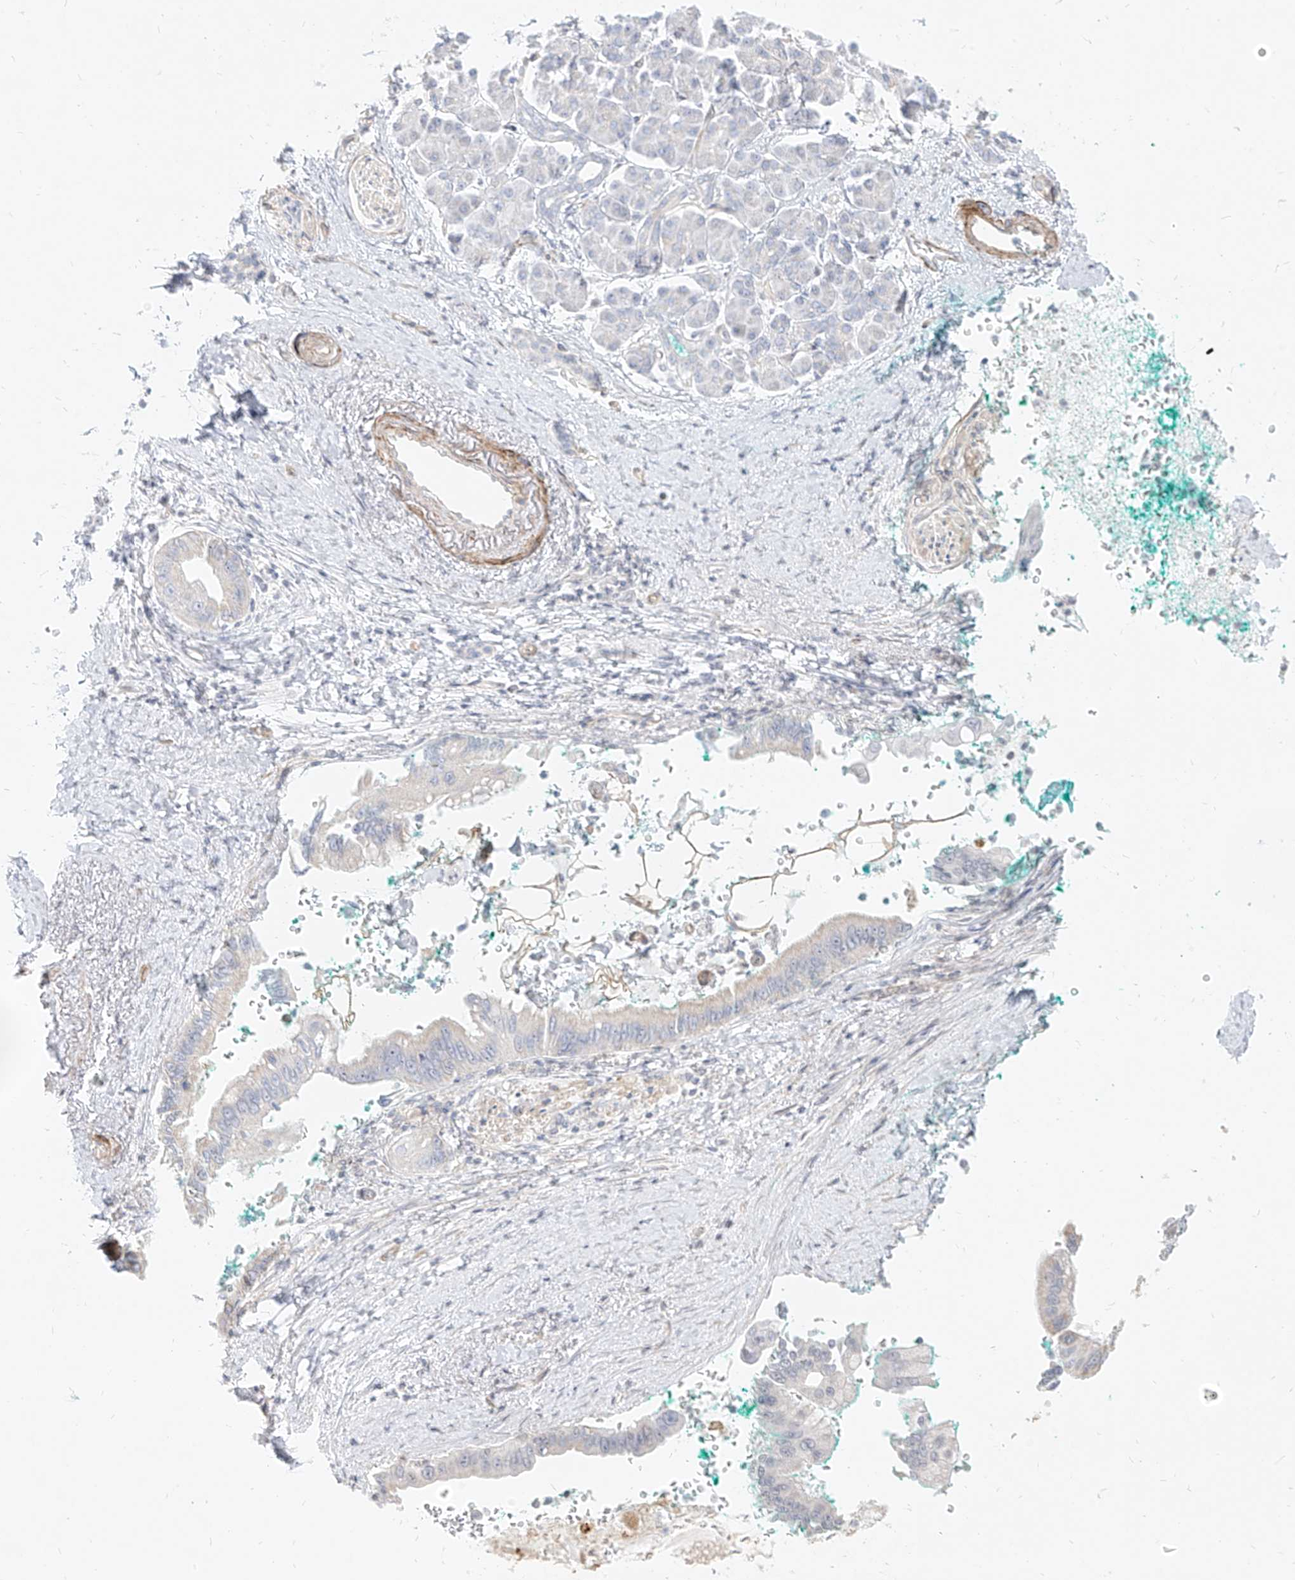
{"staining": {"intensity": "negative", "quantity": "none", "location": "none"}, "tissue": "pancreatic cancer", "cell_type": "Tumor cells", "image_type": "cancer", "snomed": [{"axis": "morphology", "description": "Adenocarcinoma, NOS"}, {"axis": "topography", "description": "Pancreas"}], "caption": "Tumor cells show no significant protein positivity in pancreatic cancer.", "gene": "ITPKB", "patient": {"sex": "male", "age": 78}}